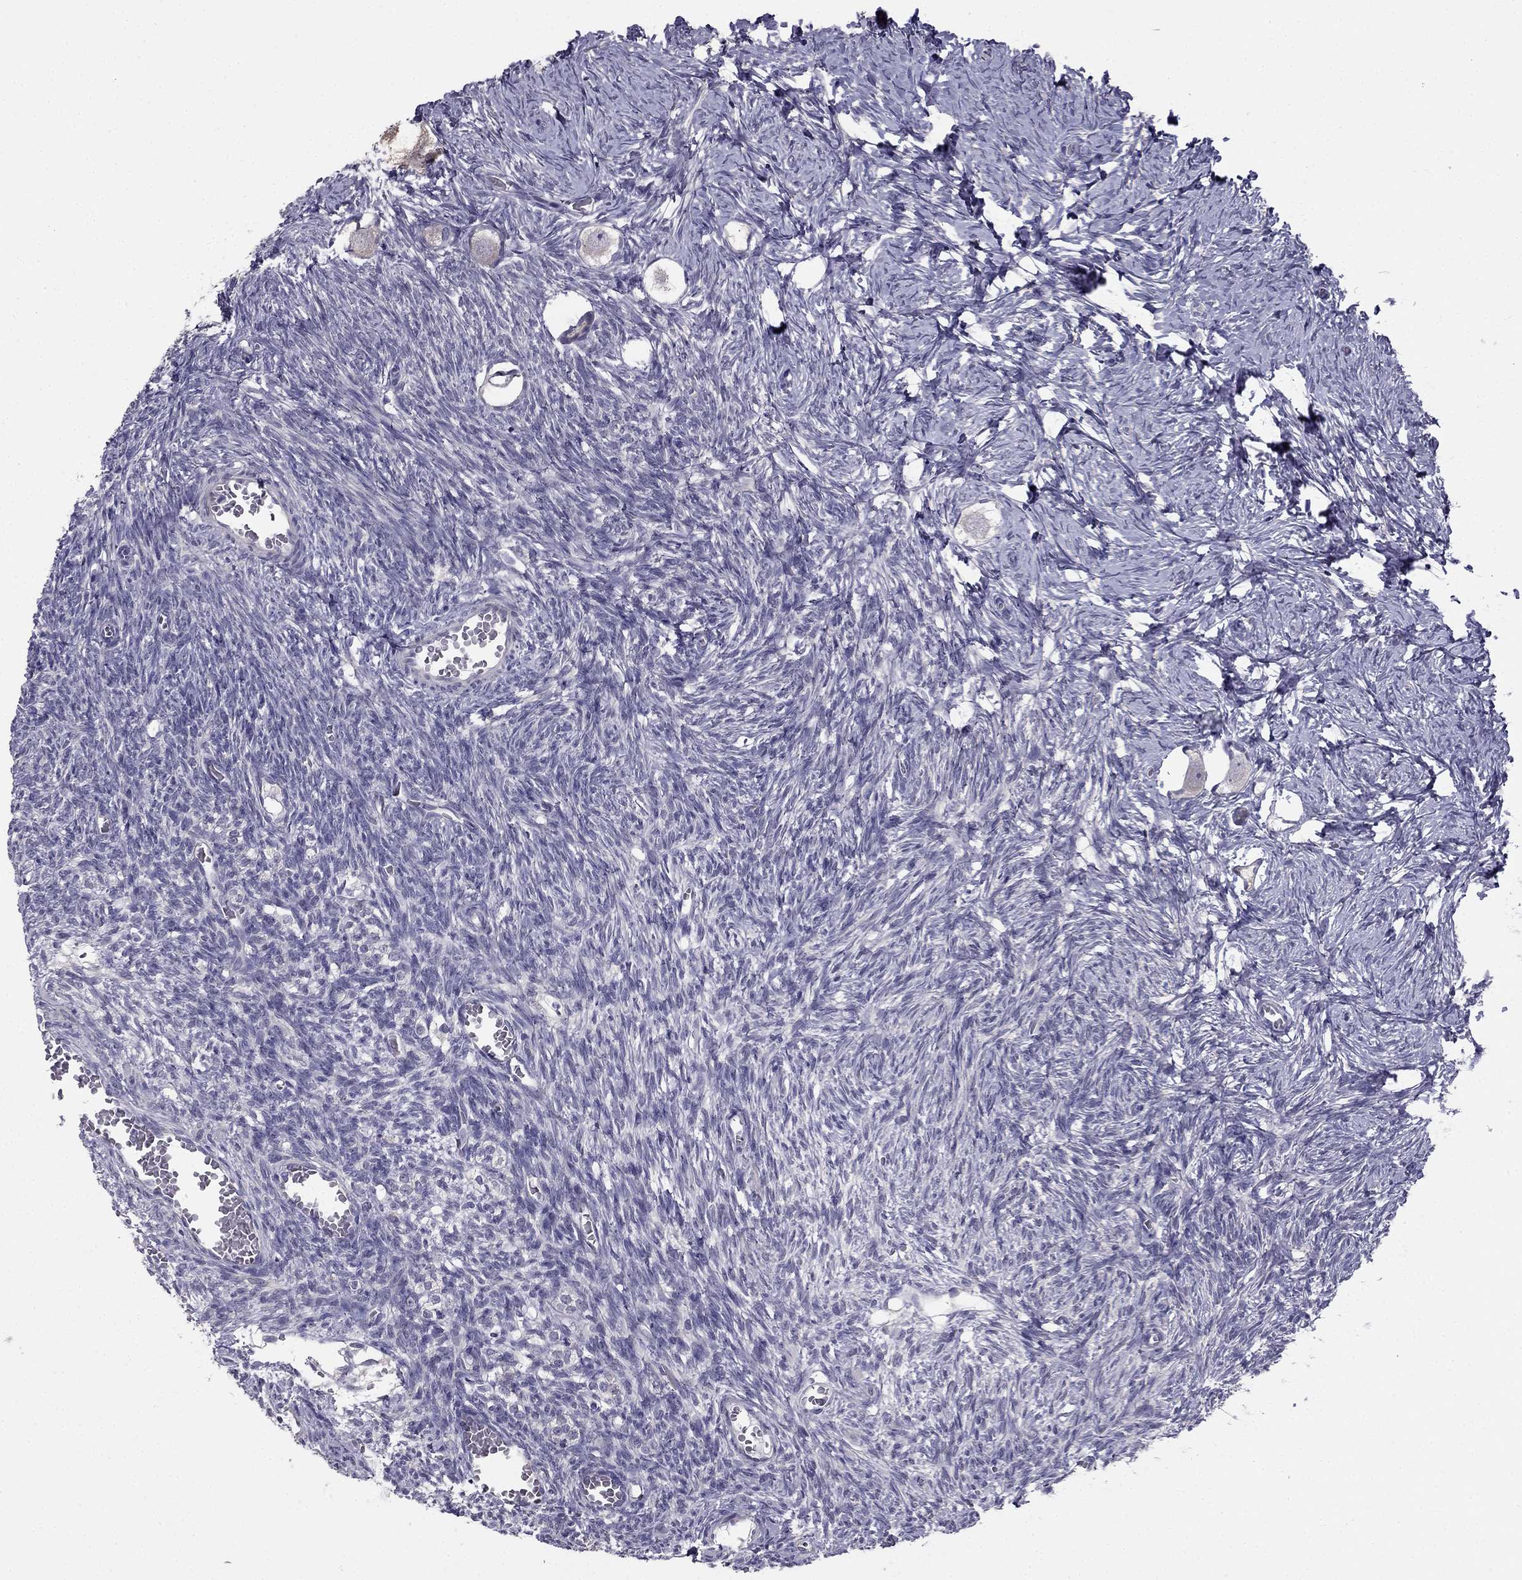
{"staining": {"intensity": "negative", "quantity": "none", "location": "none"}, "tissue": "ovary", "cell_type": "Follicle cells", "image_type": "normal", "snomed": [{"axis": "morphology", "description": "Normal tissue, NOS"}, {"axis": "topography", "description": "Ovary"}], "caption": "Immunohistochemical staining of unremarkable ovary reveals no significant positivity in follicle cells. (IHC, brightfield microscopy, high magnification).", "gene": "HSFX1", "patient": {"sex": "female", "age": 27}}